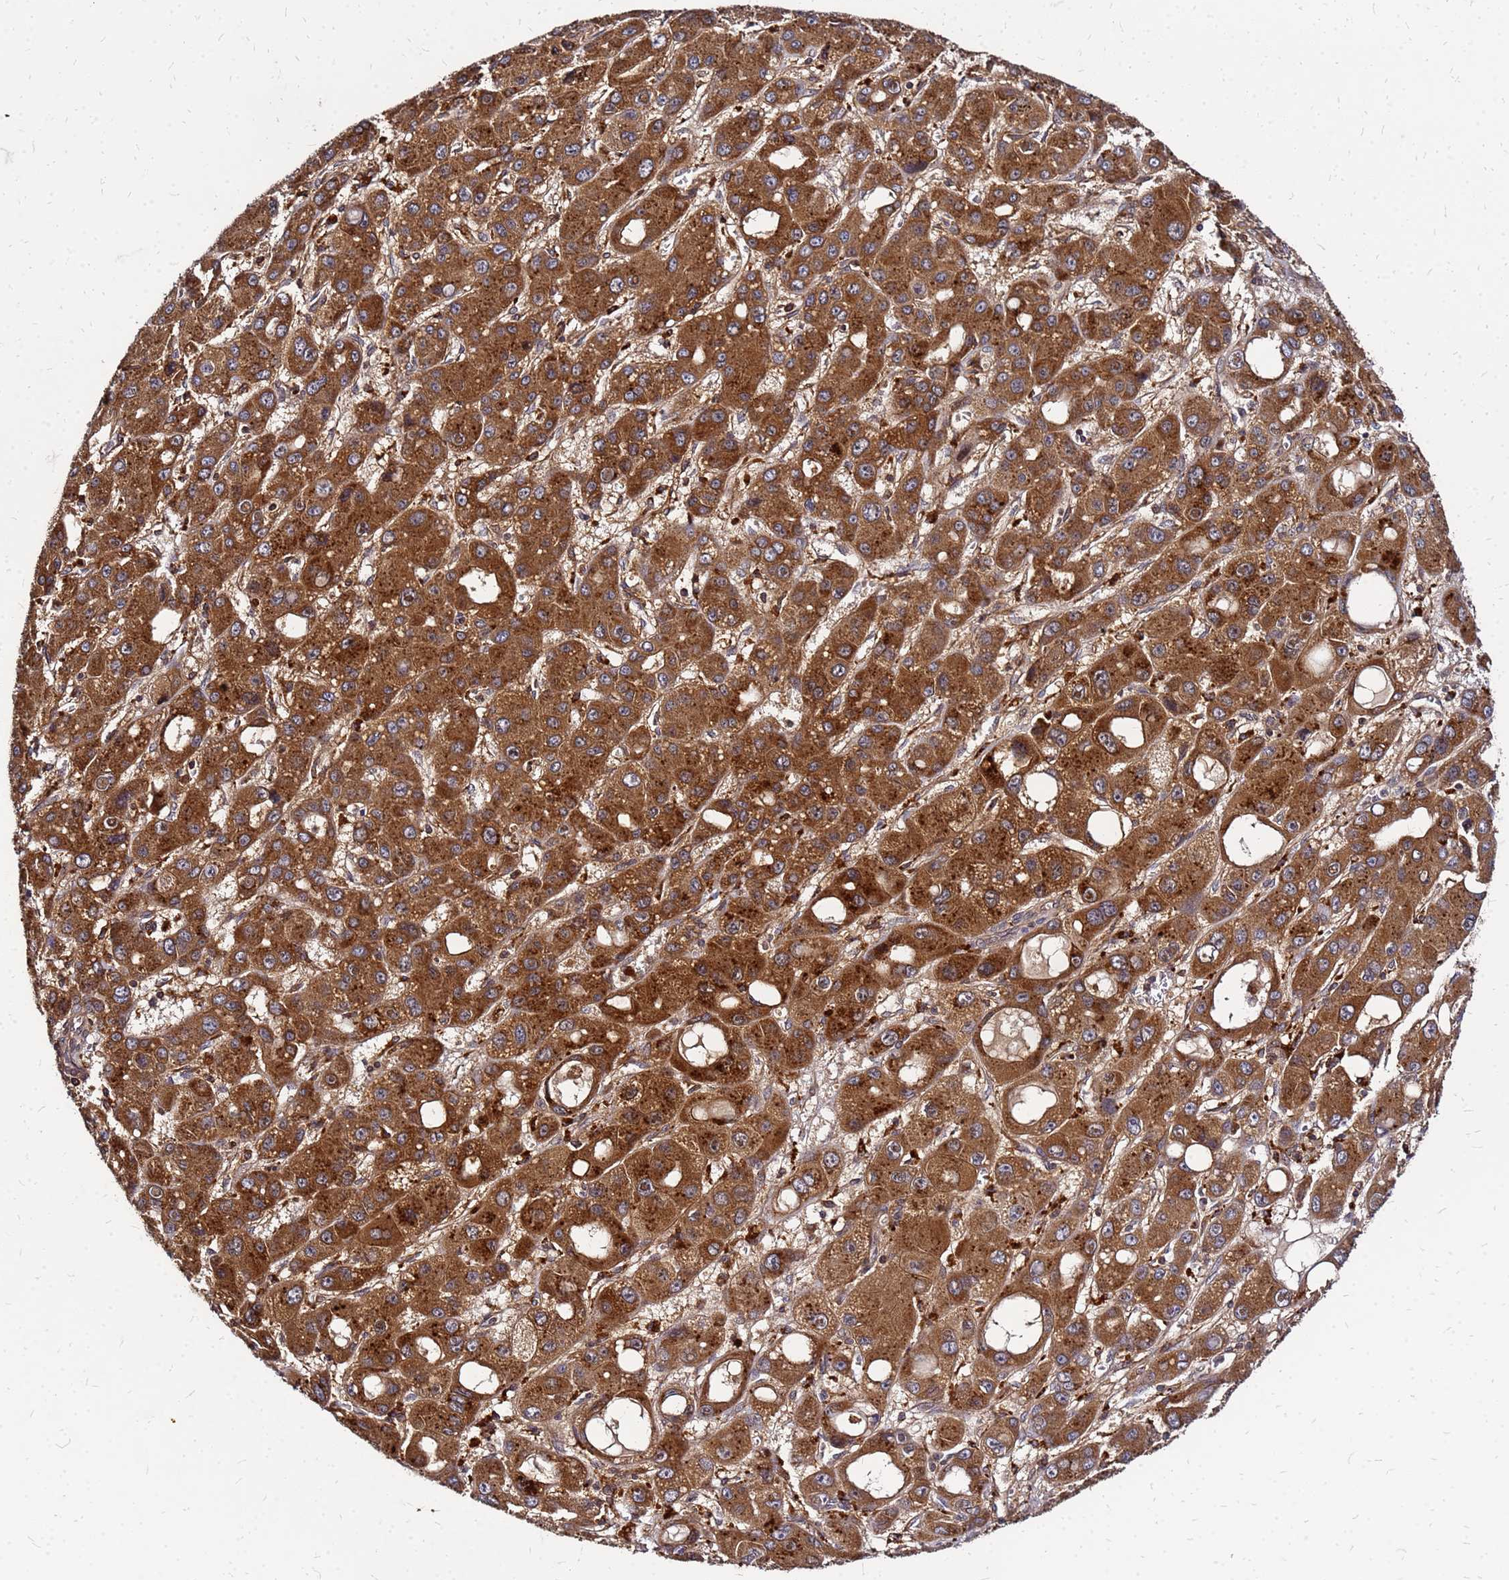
{"staining": {"intensity": "strong", "quantity": ">75%", "location": "cytoplasmic/membranous"}, "tissue": "liver cancer", "cell_type": "Tumor cells", "image_type": "cancer", "snomed": [{"axis": "morphology", "description": "Carcinoma, Hepatocellular, NOS"}, {"axis": "topography", "description": "Liver"}], "caption": "The immunohistochemical stain highlights strong cytoplasmic/membranous staining in tumor cells of liver hepatocellular carcinoma tissue. (IHC, brightfield microscopy, high magnification).", "gene": "CYBC1", "patient": {"sex": "male", "age": 55}}